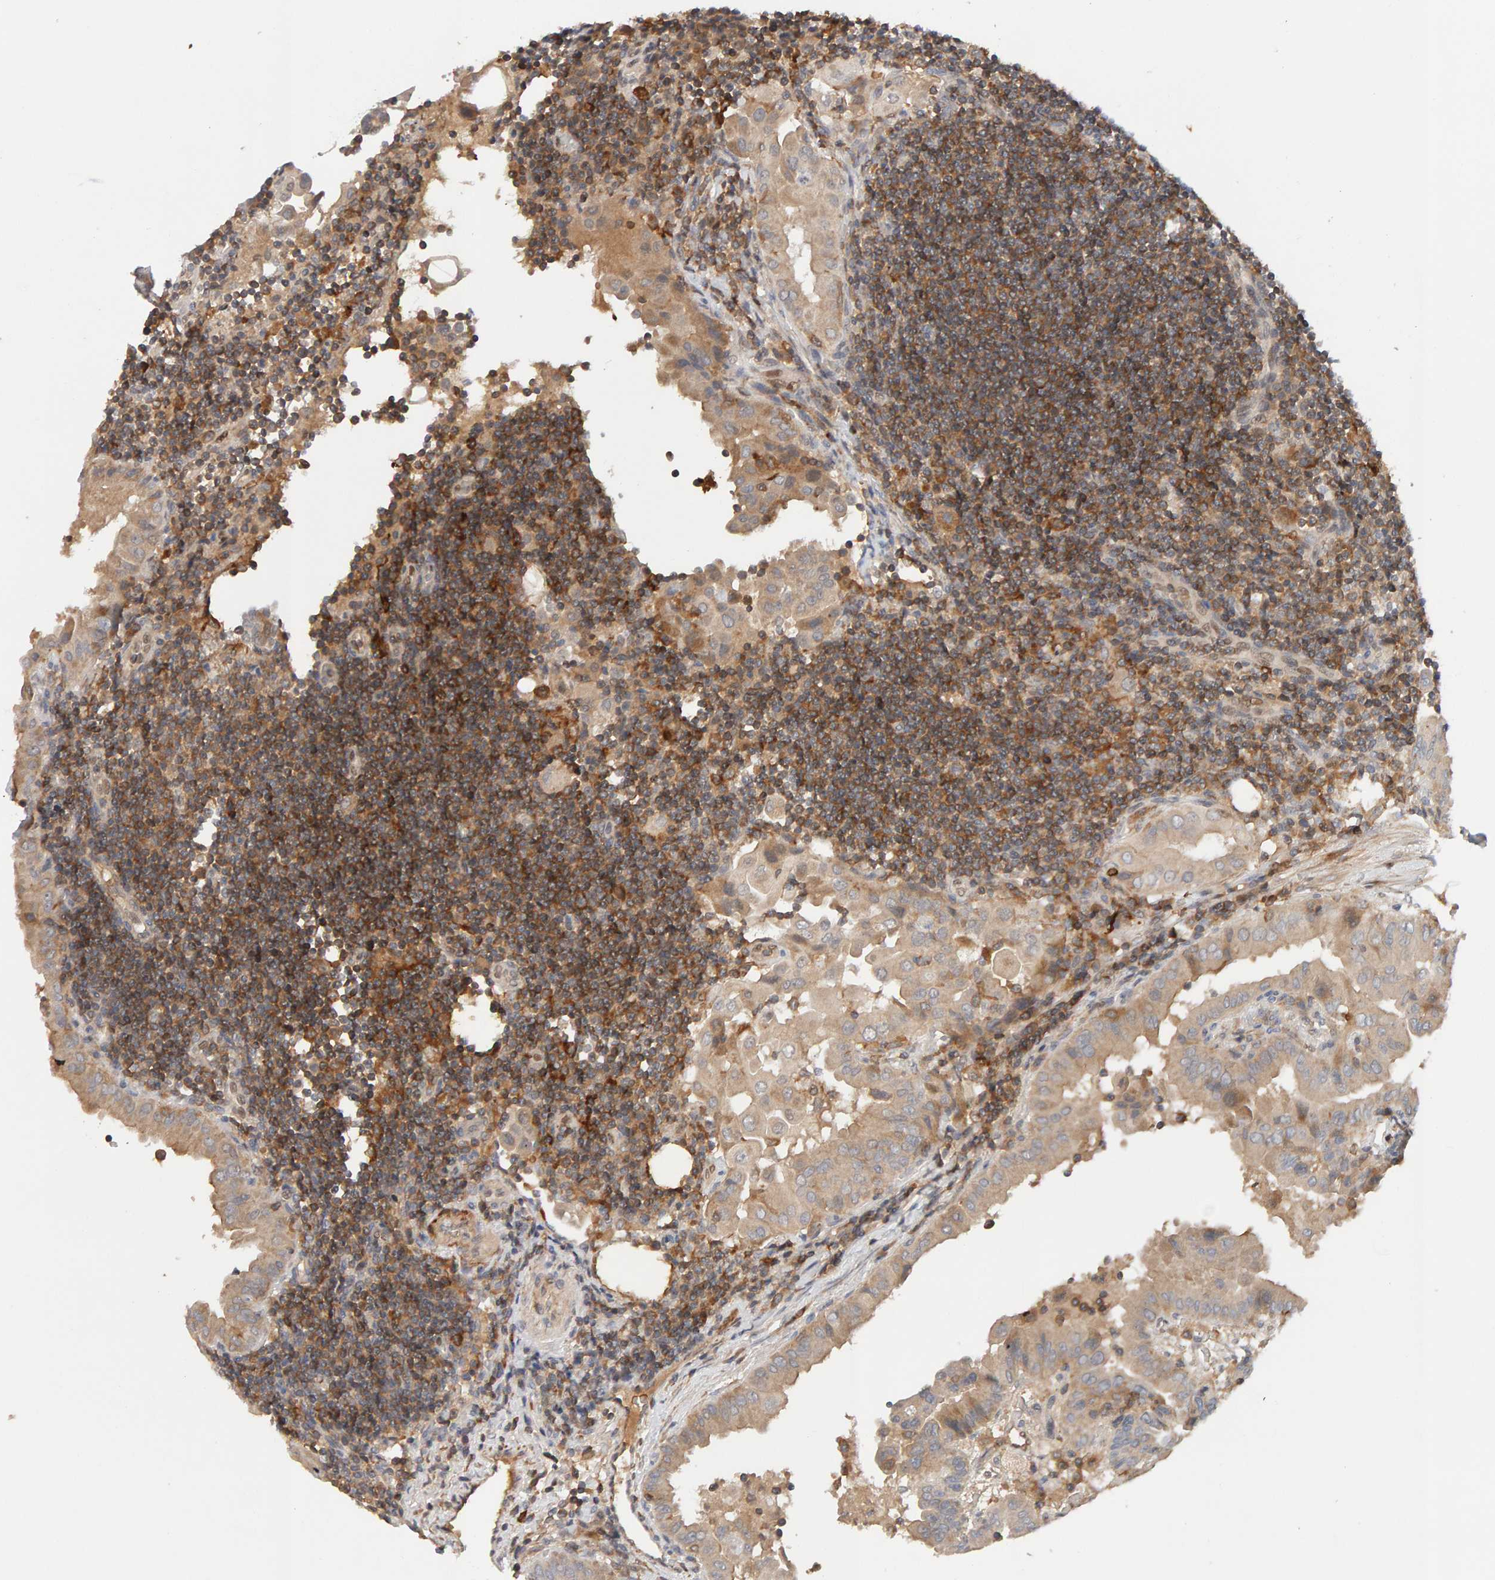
{"staining": {"intensity": "weak", "quantity": ">75%", "location": "cytoplasmic/membranous"}, "tissue": "thyroid cancer", "cell_type": "Tumor cells", "image_type": "cancer", "snomed": [{"axis": "morphology", "description": "Papillary adenocarcinoma, NOS"}, {"axis": "topography", "description": "Thyroid gland"}], "caption": "Protein analysis of thyroid papillary adenocarcinoma tissue demonstrates weak cytoplasmic/membranous expression in about >75% of tumor cells. (DAB (3,3'-diaminobenzidine) IHC, brown staining for protein, blue staining for nuclei).", "gene": "NUDCD1", "patient": {"sex": "male", "age": 33}}